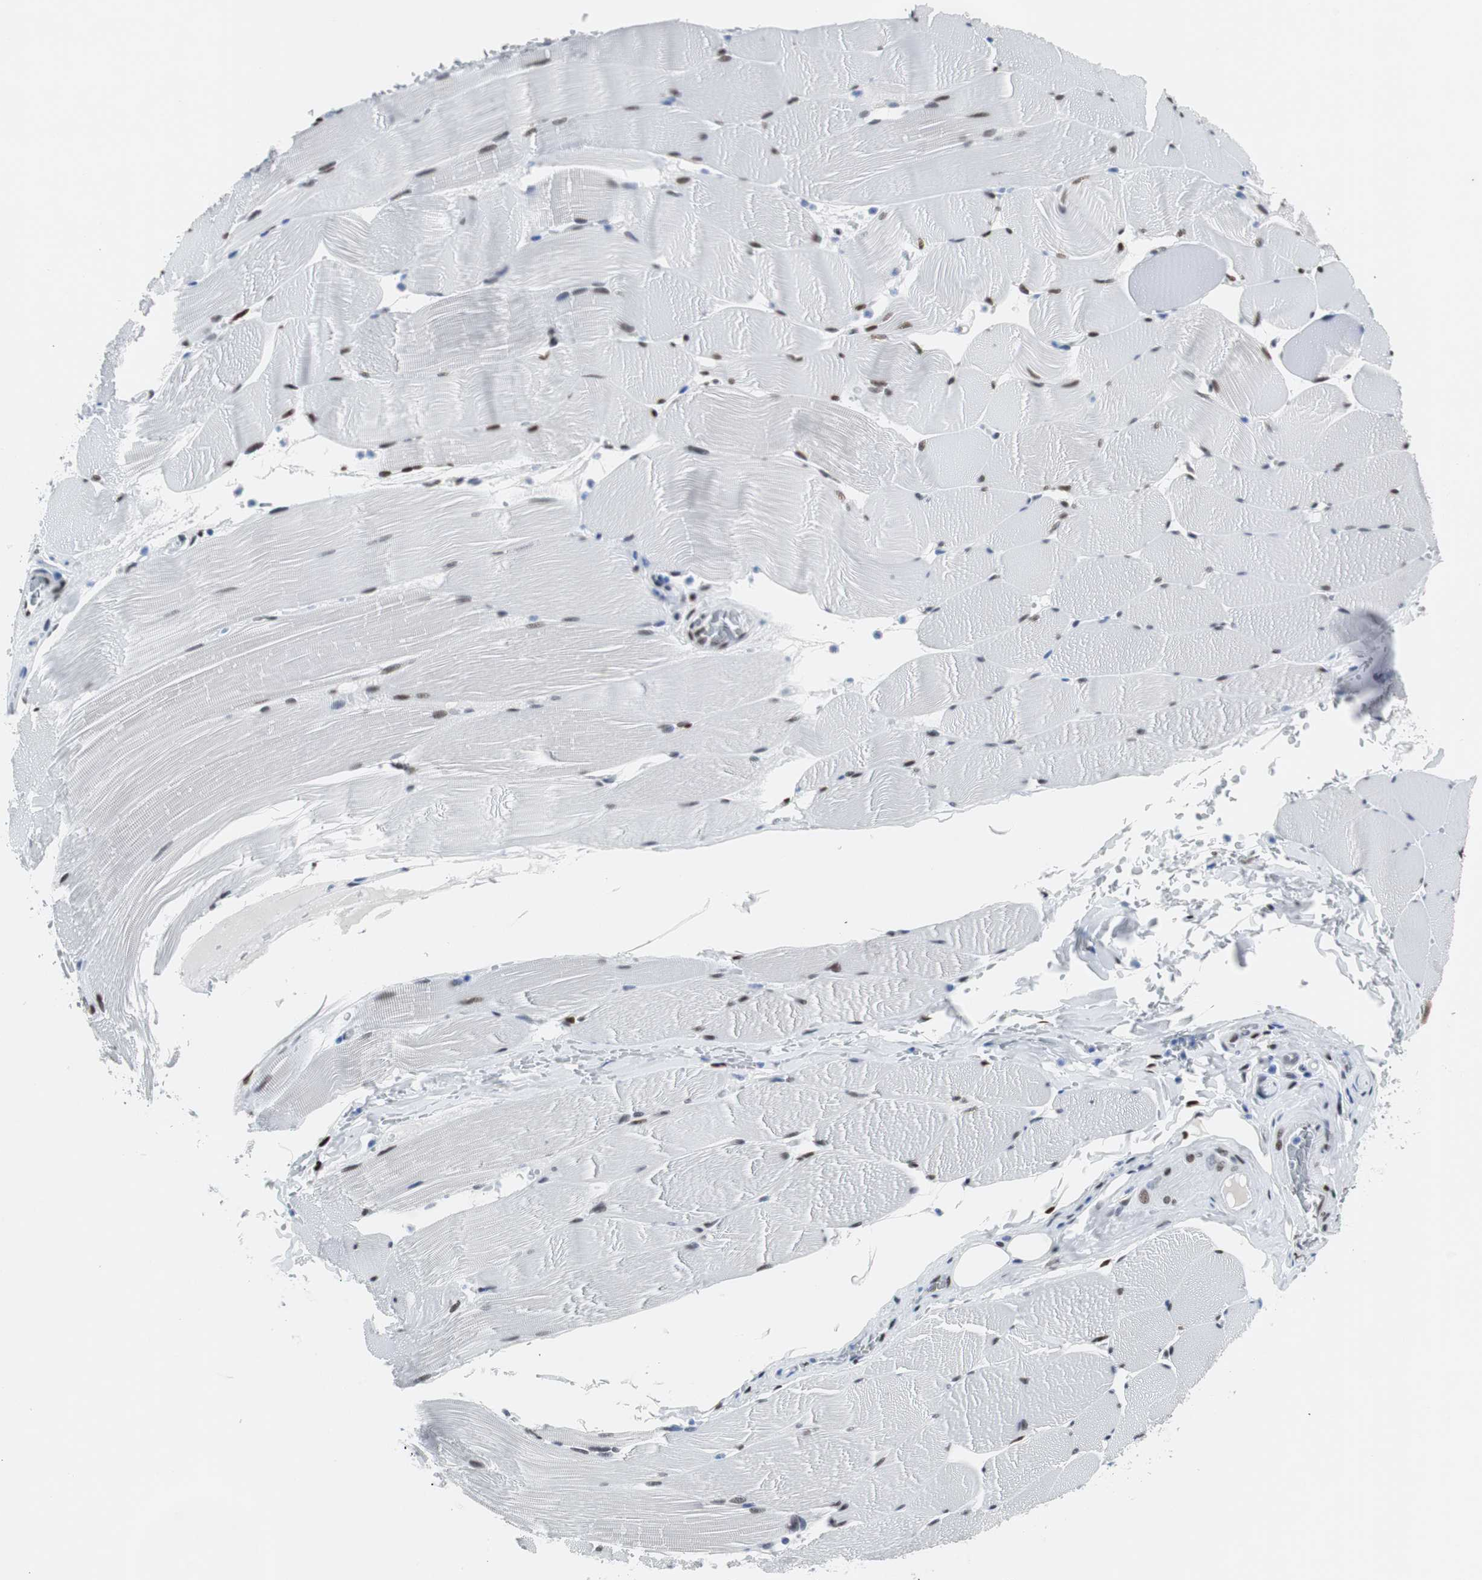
{"staining": {"intensity": "weak", "quantity": "25%-75%", "location": "nuclear"}, "tissue": "skeletal muscle", "cell_type": "Myocytes", "image_type": "normal", "snomed": [{"axis": "morphology", "description": "Normal tissue, NOS"}, {"axis": "topography", "description": "Skeletal muscle"}], "caption": "Protein positivity by immunohistochemistry (IHC) reveals weak nuclear staining in approximately 25%-75% of myocytes in unremarkable skeletal muscle.", "gene": "JUN", "patient": {"sex": "male", "age": 62}}